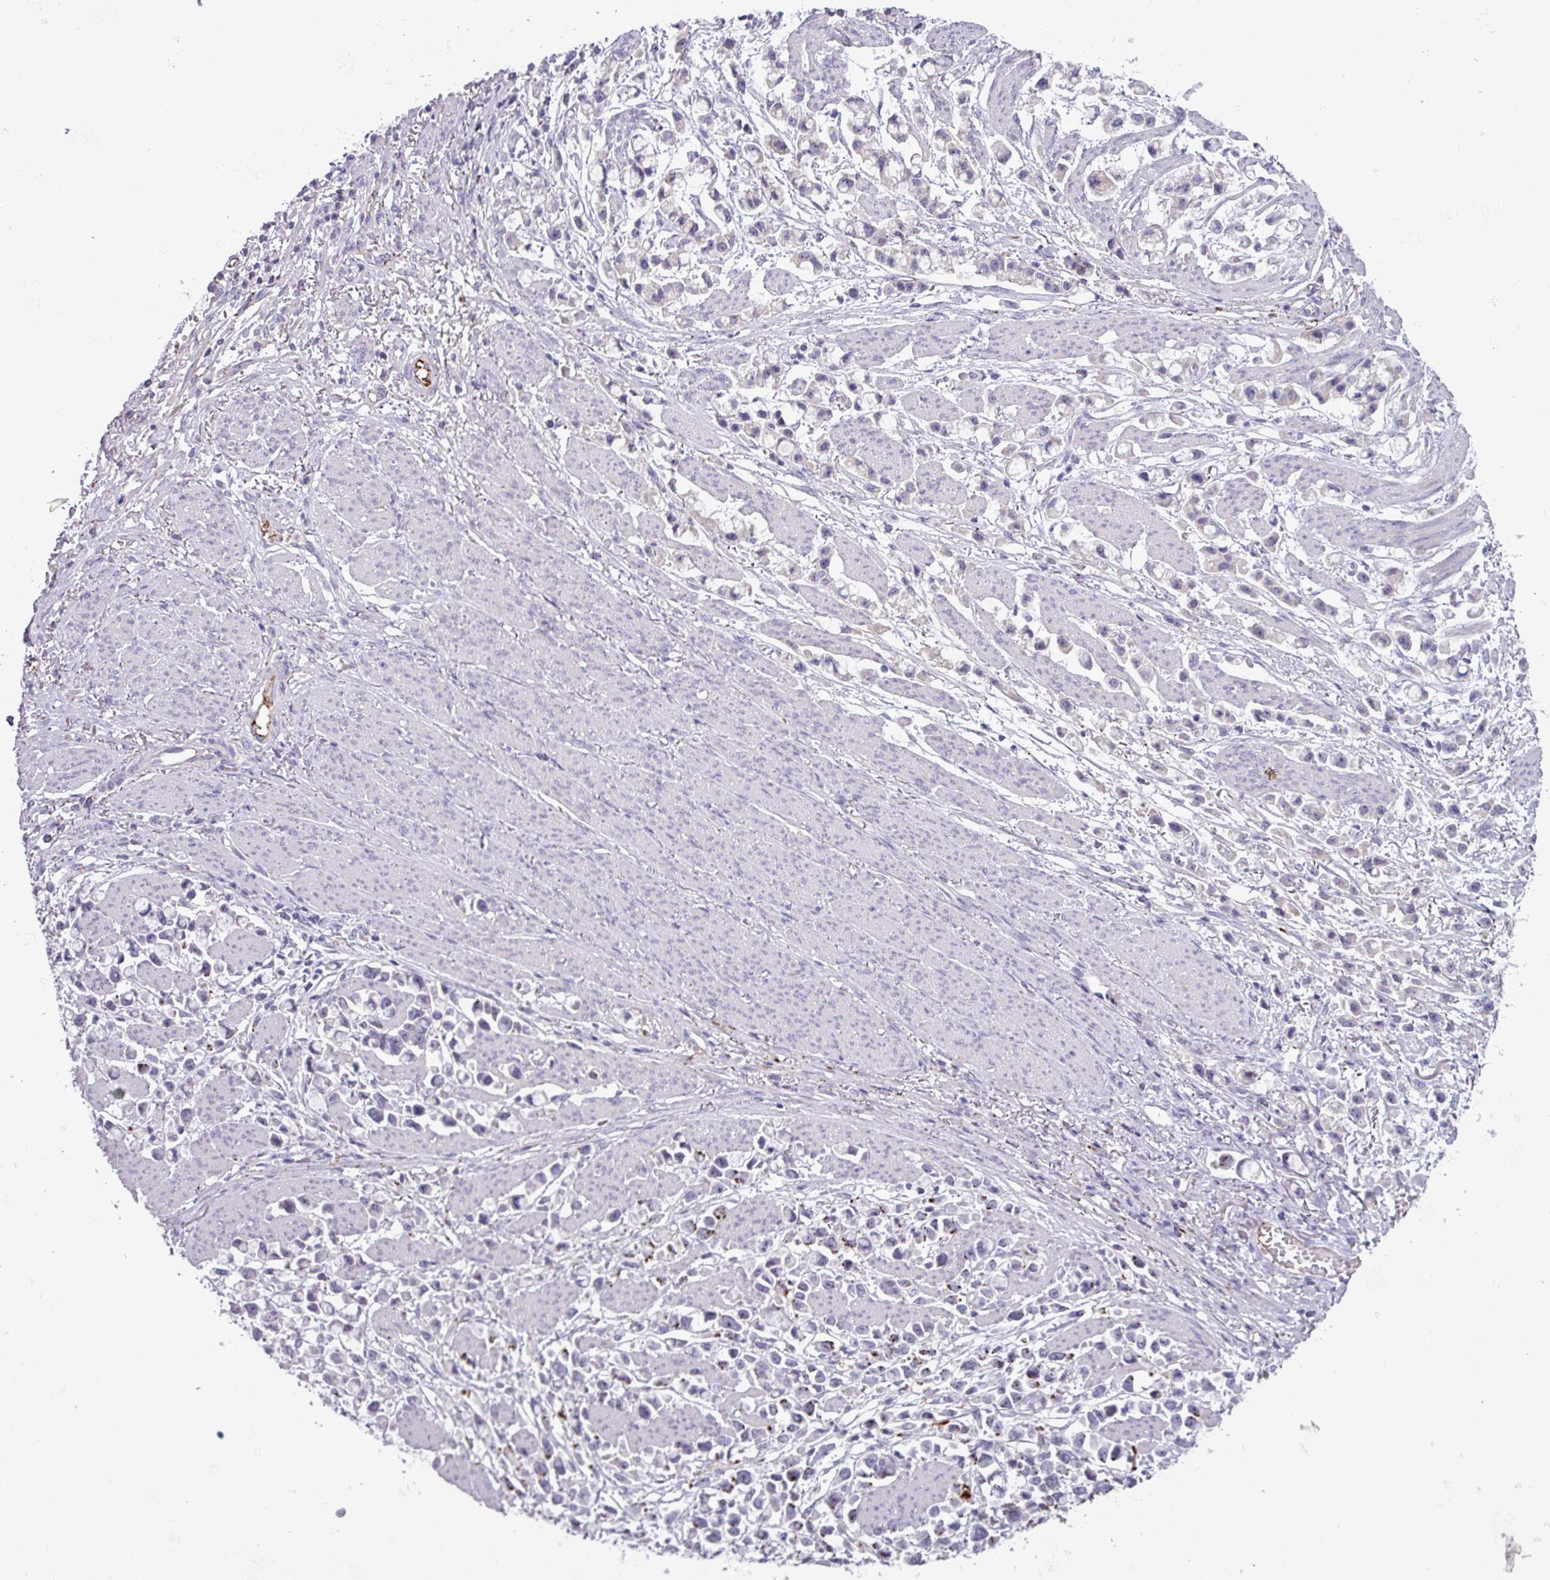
{"staining": {"intensity": "negative", "quantity": "none", "location": "none"}, "tissue": "stomach cancer", "cell_type": "Tumor cells", "image_type": "cancer", "snomed": [{"axis": "morphology", "description": "Adenocarcinoma, NOS"}, {"axis": "topography", "description": "Stomach"}], "caption": "Histopathology image shows no significant protein staining in tumor cells of stomach cancer. (Brightfield microscopy of DAB (3,3'-diaminobenzidine) IHC at high magnification).", "gene": "PLIN2", "patient": {"sex": "female", "age": 81}}